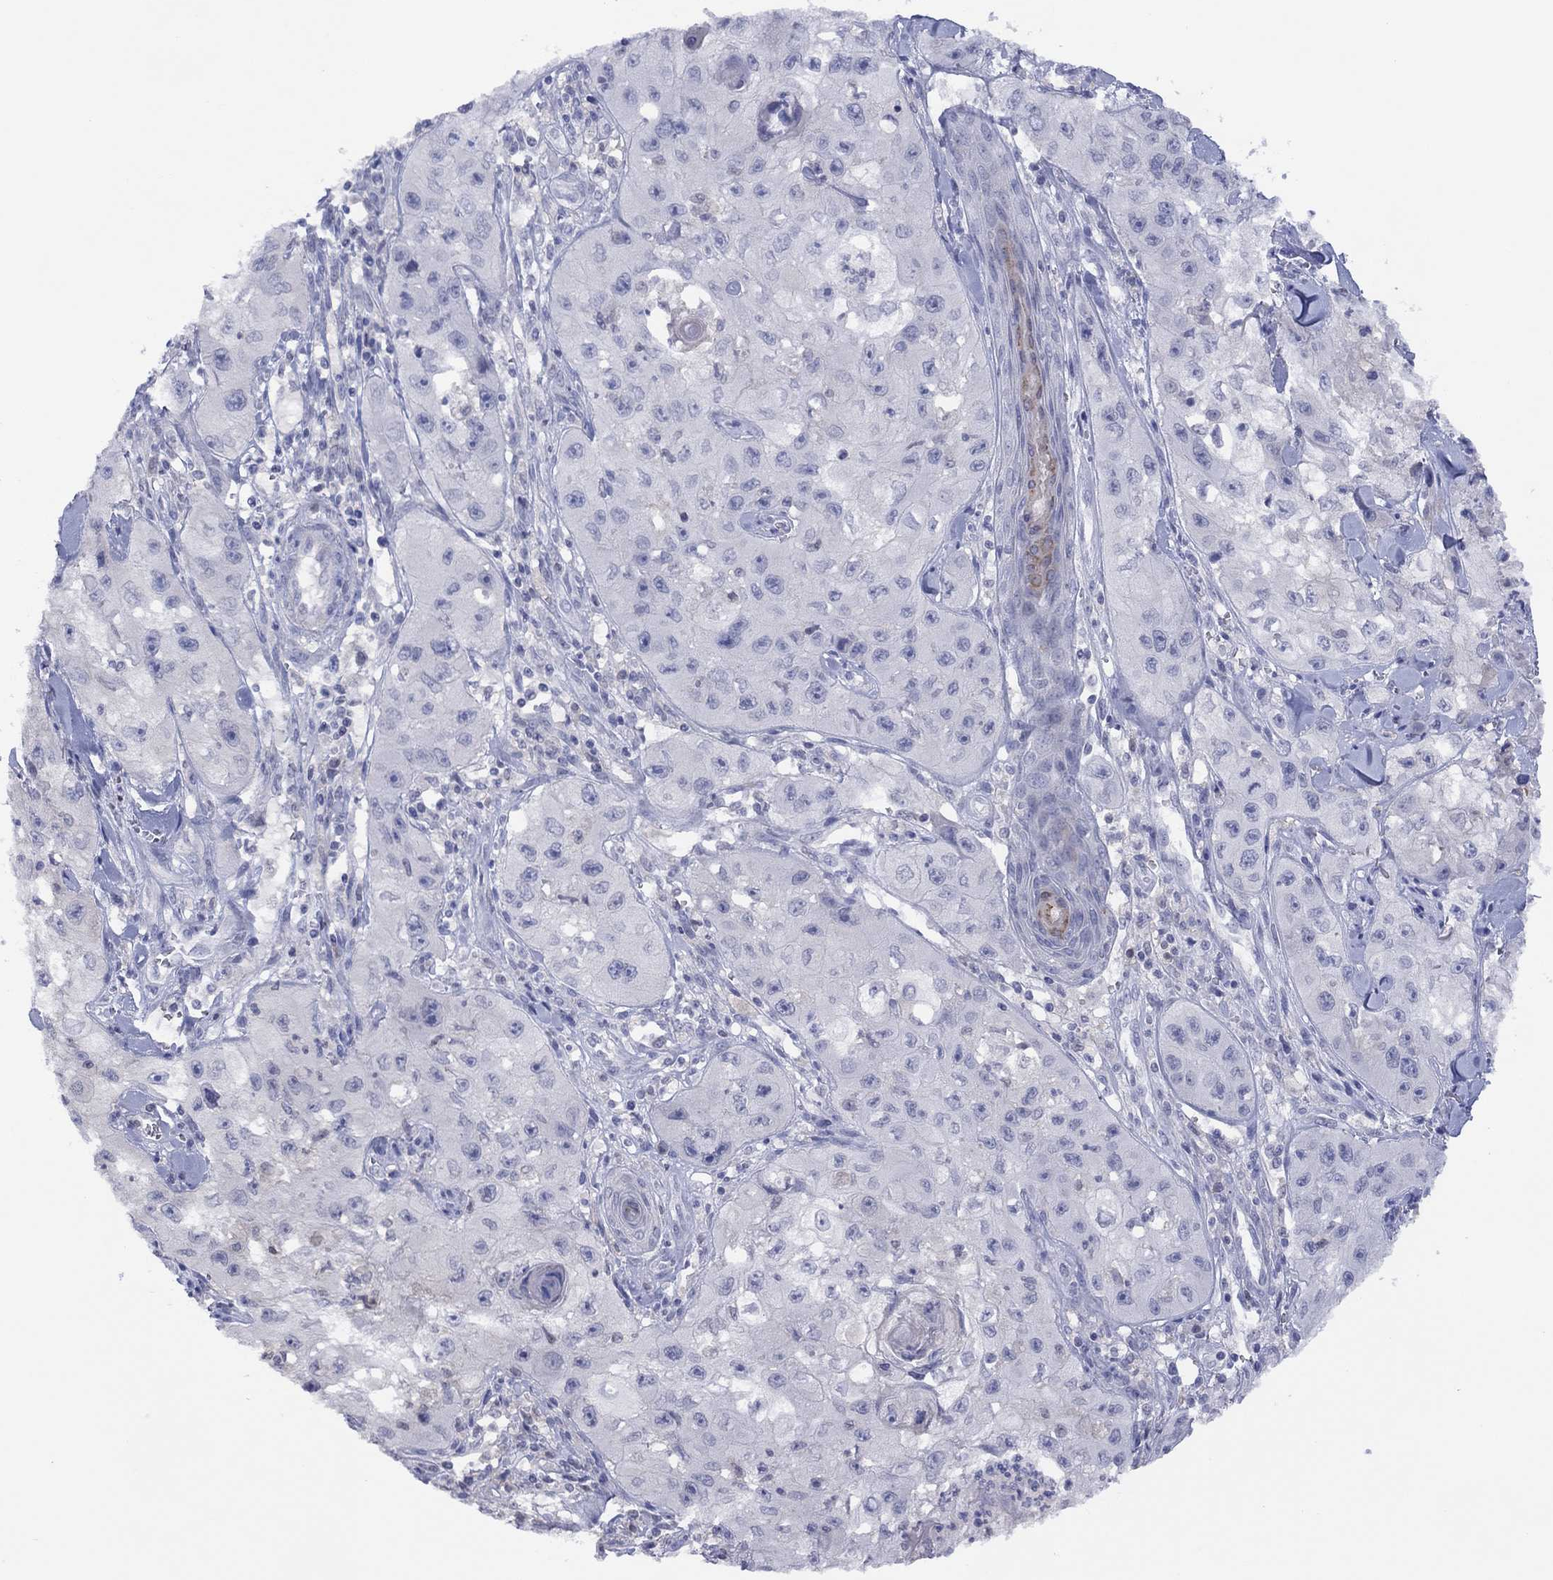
{"staining": {"intensity": "negative", "quantity": "none", "location": "none"}, "tissue": "skin cancer", "cell_type": "Tumor cells", "image_type": "cancer", "snomed": [{"axis": "morphology", "description": "Squamous cell carcinoma, NOS"}, {"axis": "topography", "description": "Skin"}, {"axis": "topography", "description": "Subcutis"}], "caption": "The photomicrograph reveals no significant expression in tumor cells of skin cancer. (IHC, brightfield microscopy, high magnification).", "gene": "CYP2B6", "patient": {"sex": "male", "age": 73}}